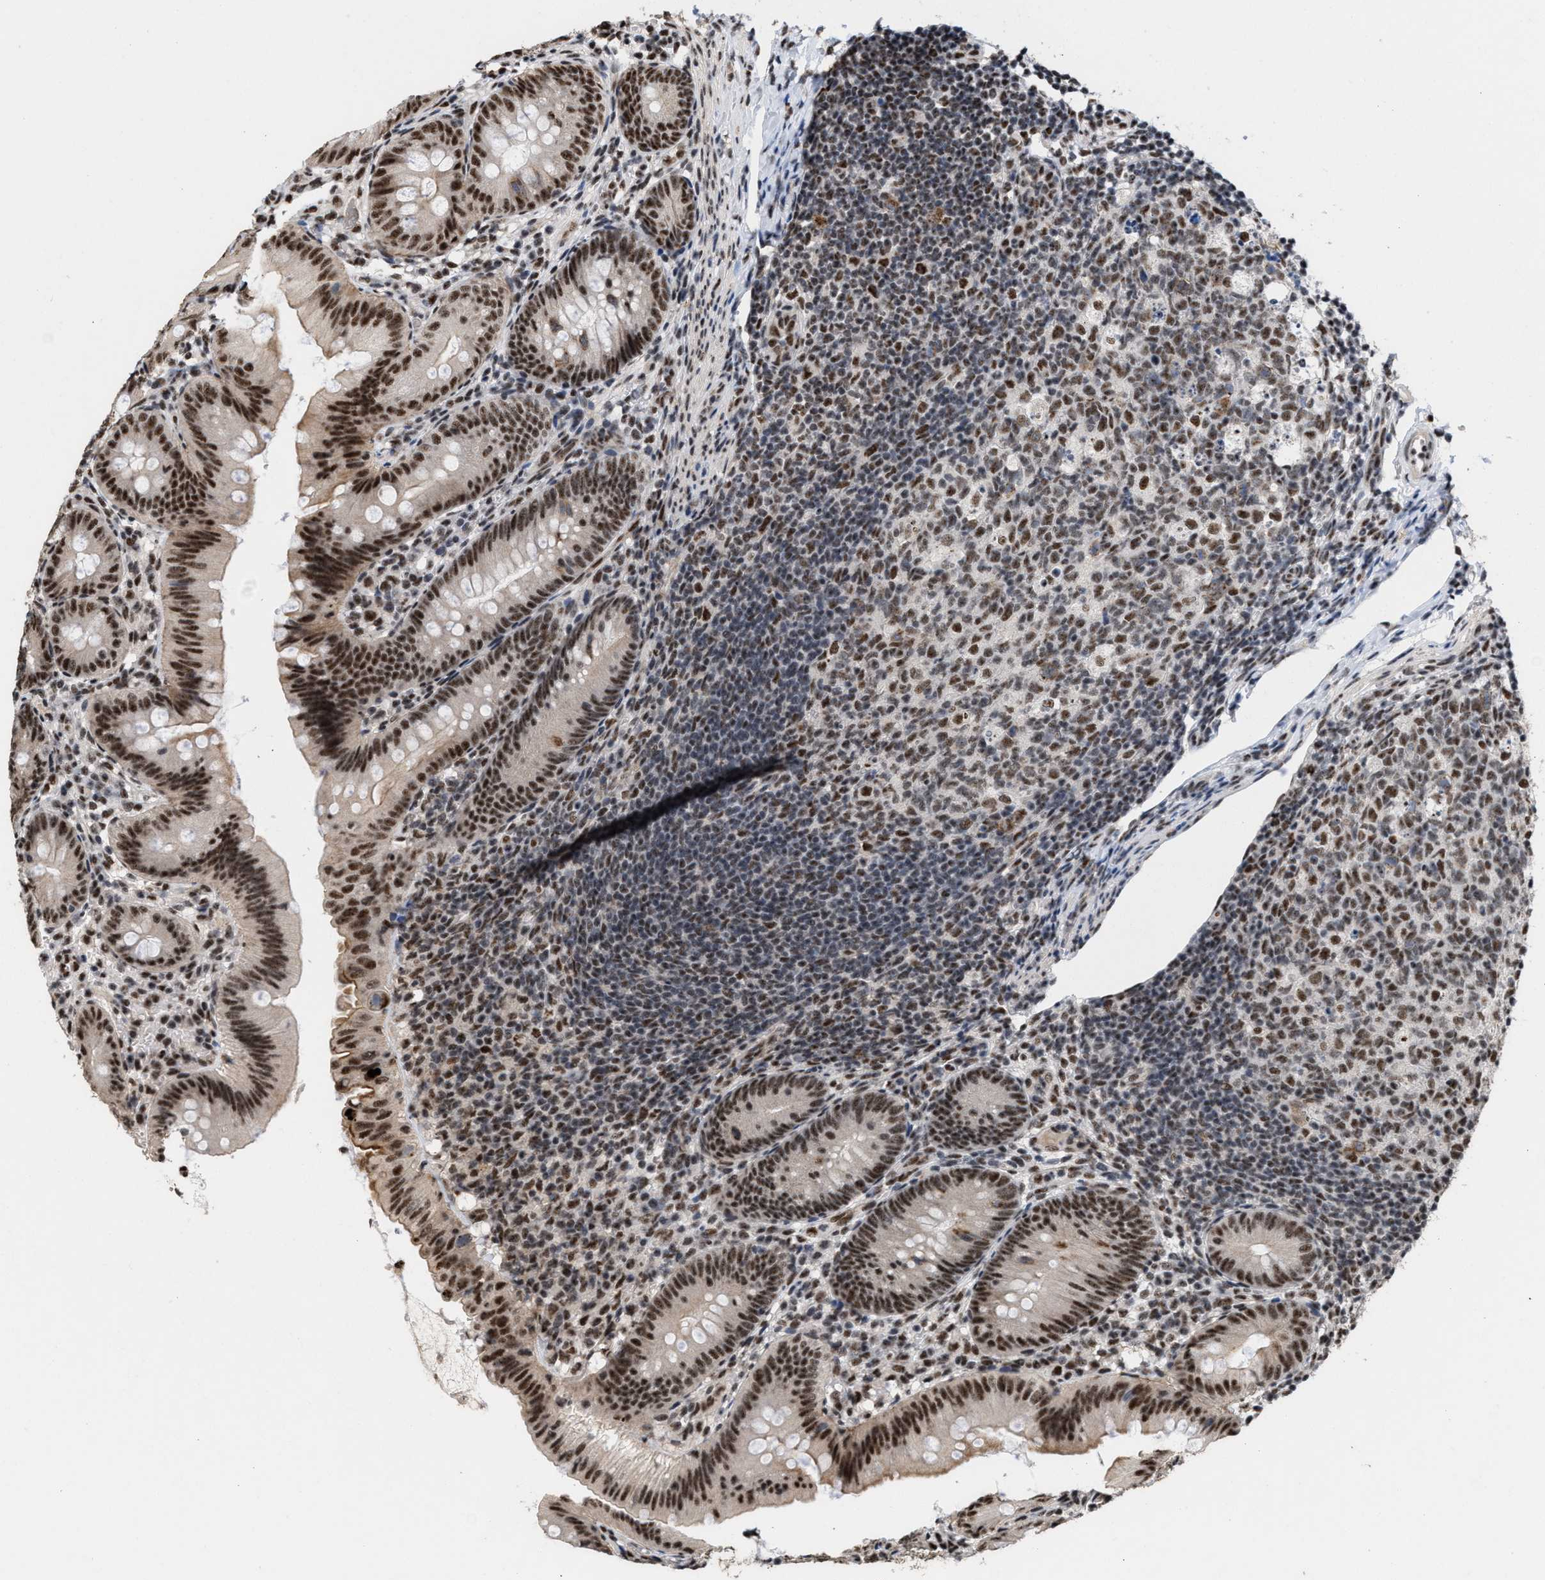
{"staining": {"intensity": "strong", "quantity": ">75%", "location": "nuclear"}, "tissue": "appendix", "cell_type": "Glandular cells", "image_type": "normal", "snomed": [{"axis": "morphology", "description": "Normal tissue, NOS"}, {"axis": "topography", "description": "Appendix"}], "caption": "Immunohistochemical staining of benign appendix reveals high levels of strong nuclear staining in approximately >75% of glandular cells. (Brightfield microscopy of DAB IHC at high magnification).", "gene": "EIF4A3", "patient": {"sex": "male", "age": 1}}